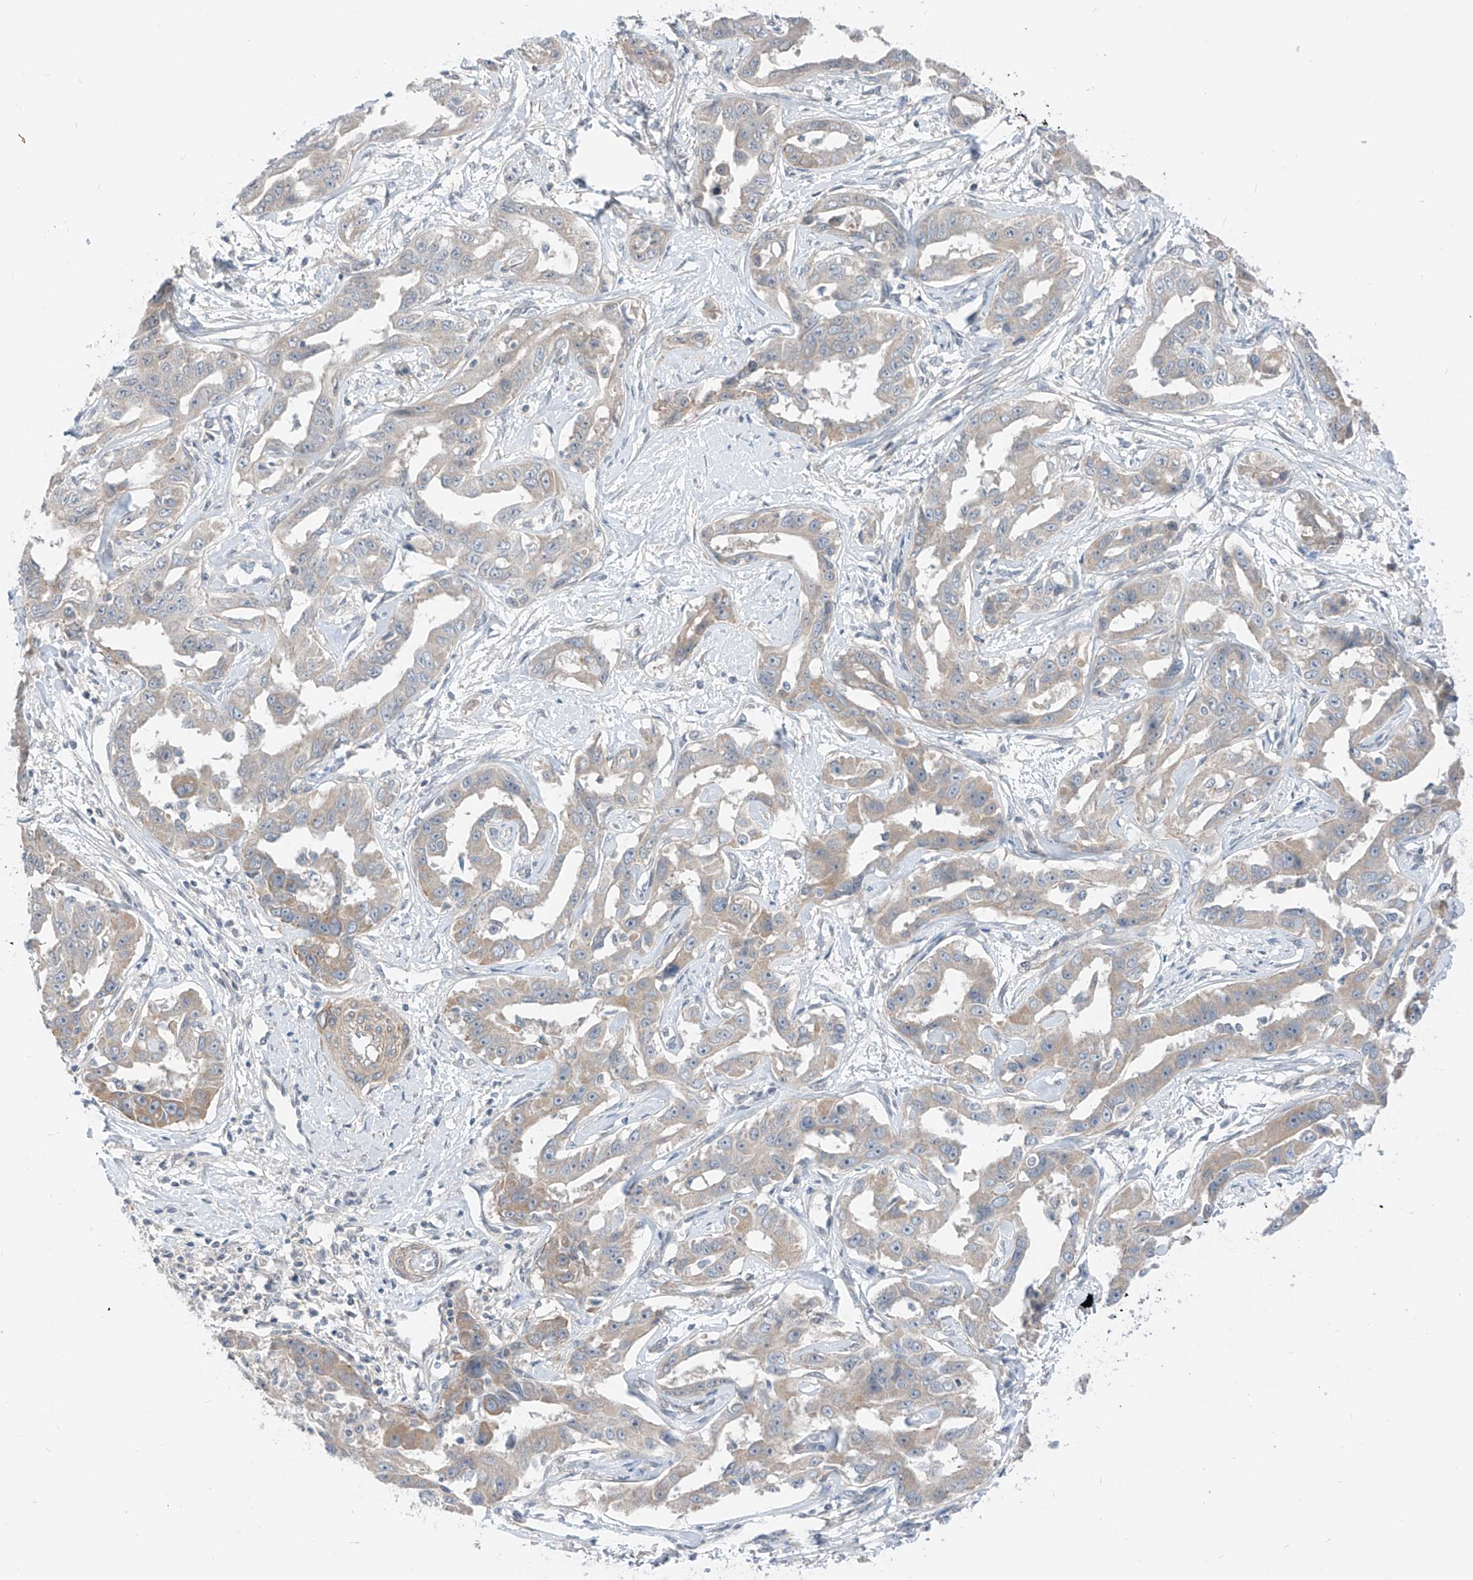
{"staining": {"intensity": "negative", "quantity": "none", "location": "none"}, "tissue": "liver cancer", "cell_type": "Tumor cells", "image_type": "cancer", "snomed": [{"axis": "morphology", "description": "Cholangiocarcinoma"}, {"axis": "topography", "description": "Liver"}], "caption": "Protein analysis of liver cancer (cholangiocarcinoma) exhibits no significant positivity in tumor cells.", "gene": "ABLIM2", "patient": {"sex": "male", "age": 59}}